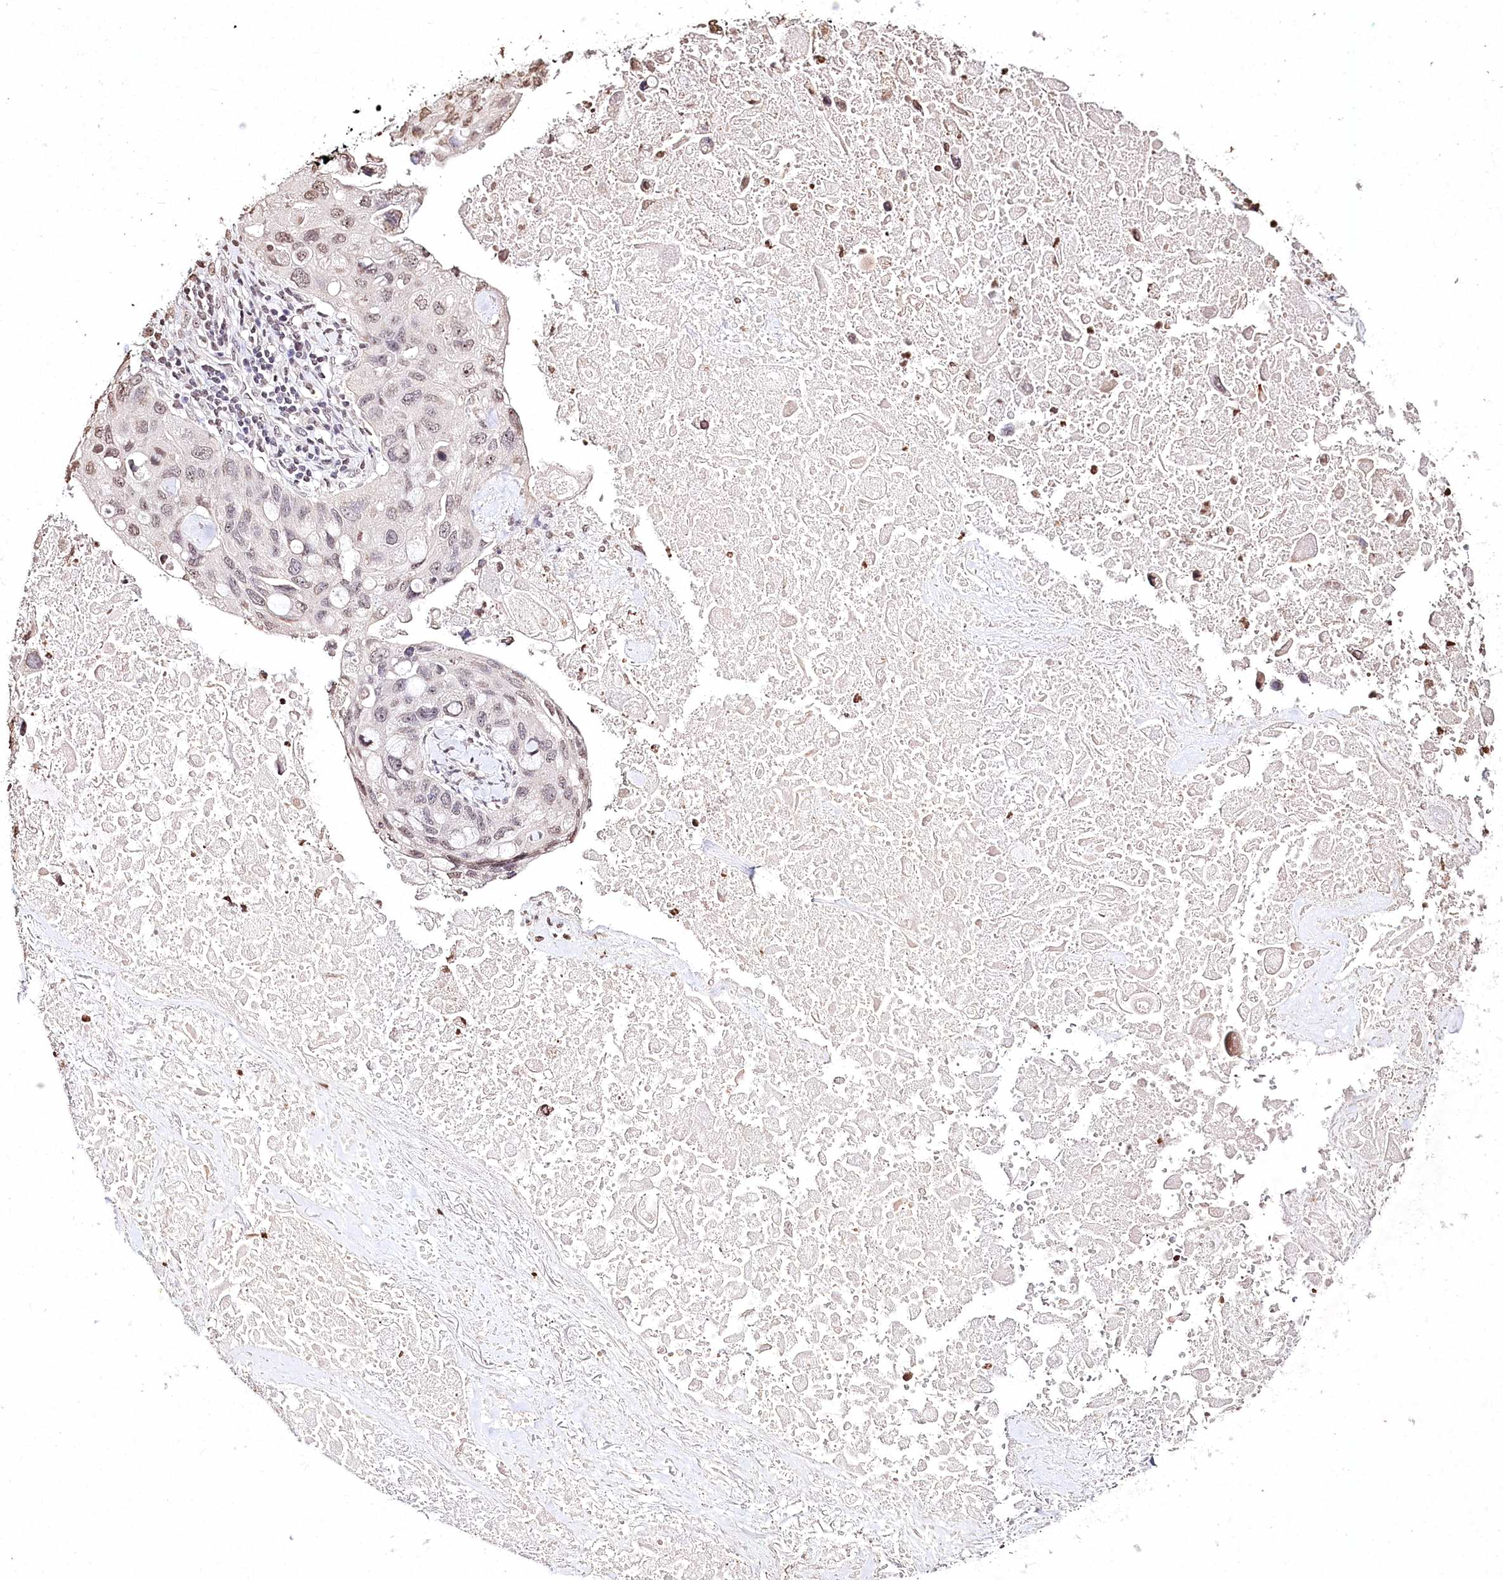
{"staining": {"intensity": "weak", "quantity": "<25%", "location": "nuclear"}, "tissue": "lung cancer", "cell_type": "Tumor cells", "image_type": "cancer", "snomed": [{"axis": "morphology", "description": "Squamous cell carcinoma, NOS"}, {"axis": "topography", "description": "Lung"}], "caption": "Lung squamous cell carcinoma stained for a protein using immunohistochemistry (IHC) exhibits no positivity tumor cells.", "gene": "DMXL1", "patient": {"sex": "female", "age": 73}}